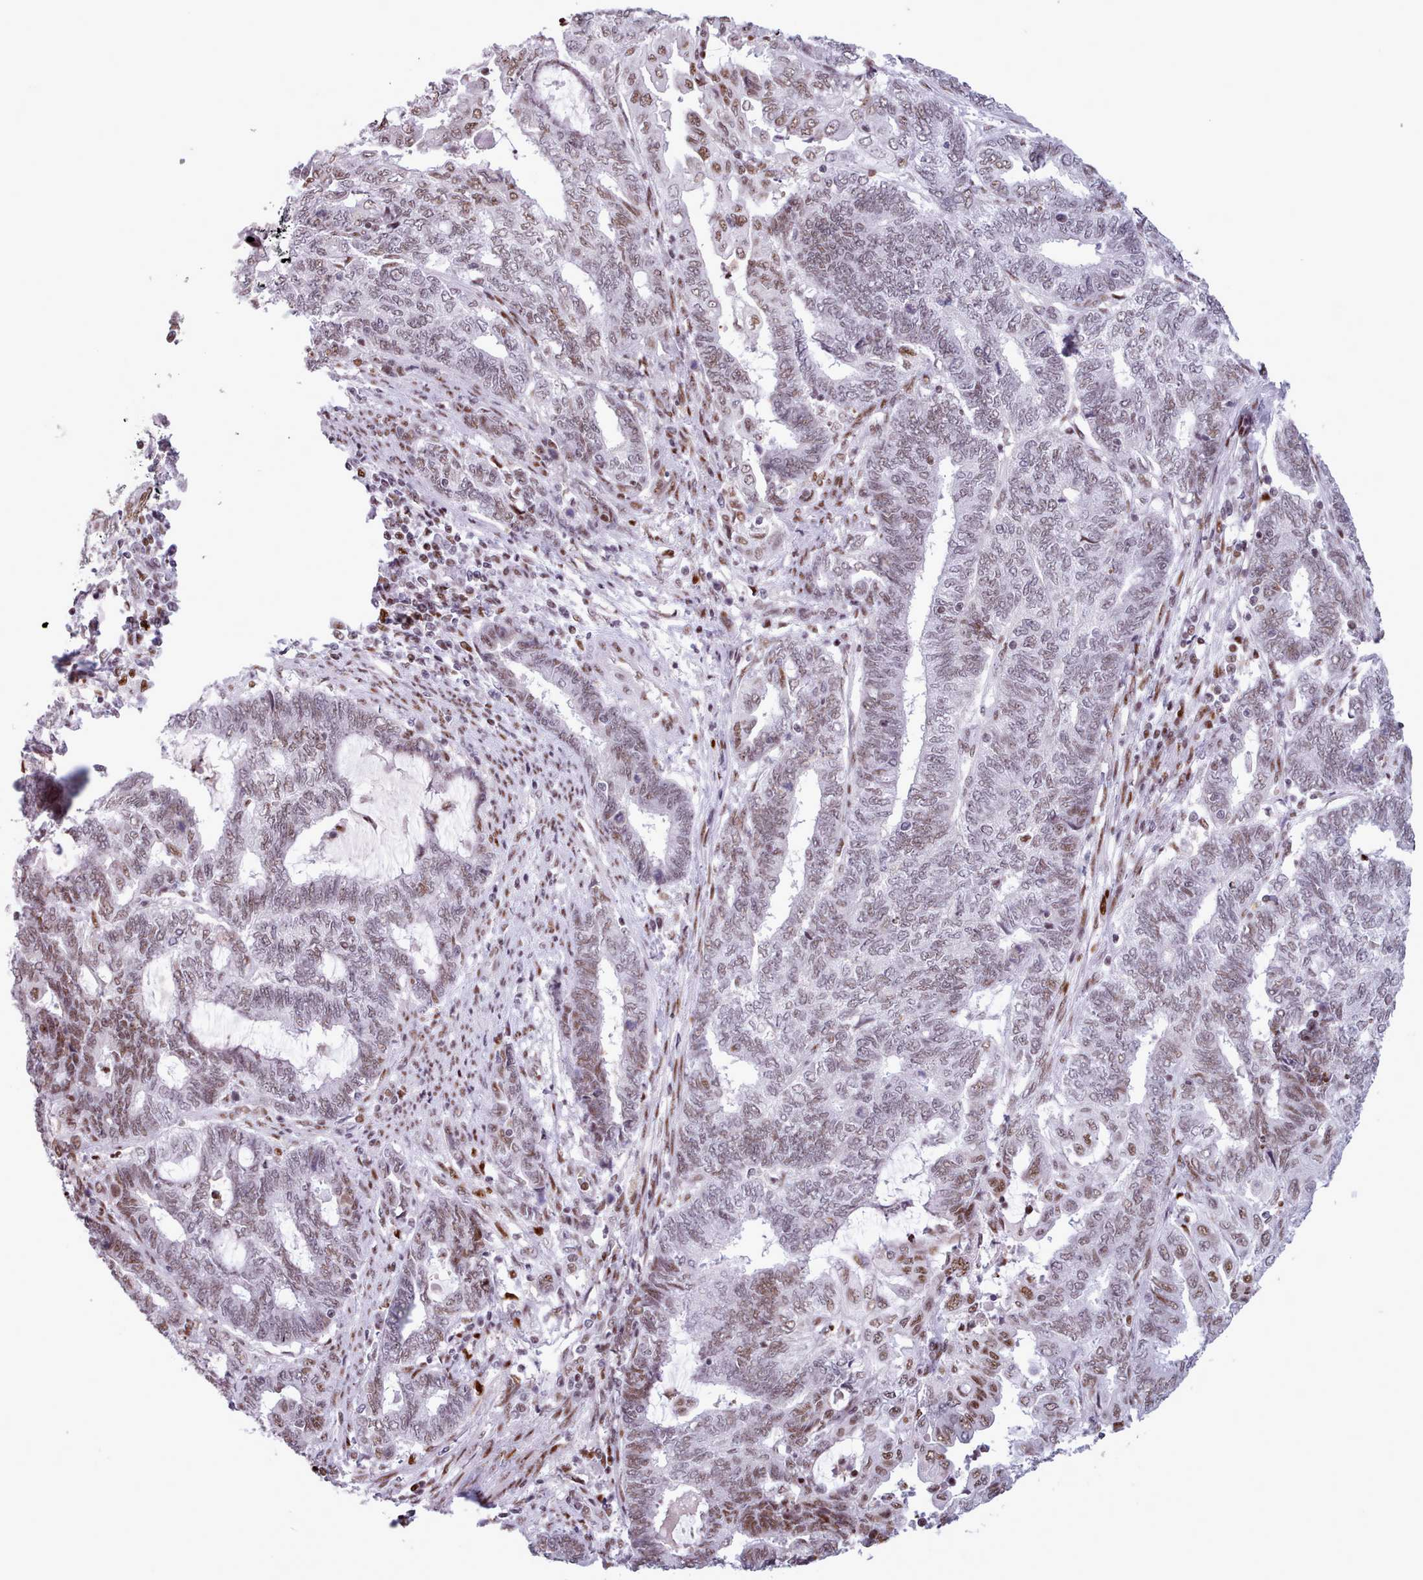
{"staining": {"intensity": "weak", "quantity": ">75%", "location": "nuclear"}, "tissue": "endometrial cancer", "cell_type": "Tumor cells", "image_type": "cancer", "snomed": [{"axis": "morphology", "description": "Adenocarcinoma, NOS"}, {"axis": "topography", "description": "Uterus"}, {"axis": "topography", "description": "Endometrium"}], "caption": "DAB (3,3'-diaminobenzidine) immunohistochemical staining of endometrial adenocarcinoma demonstrates weak nuclear protein positivity in about >75% of tumor cells.", "gene": "SRSF4", "patient": {"sex": "female", "age": 70}}